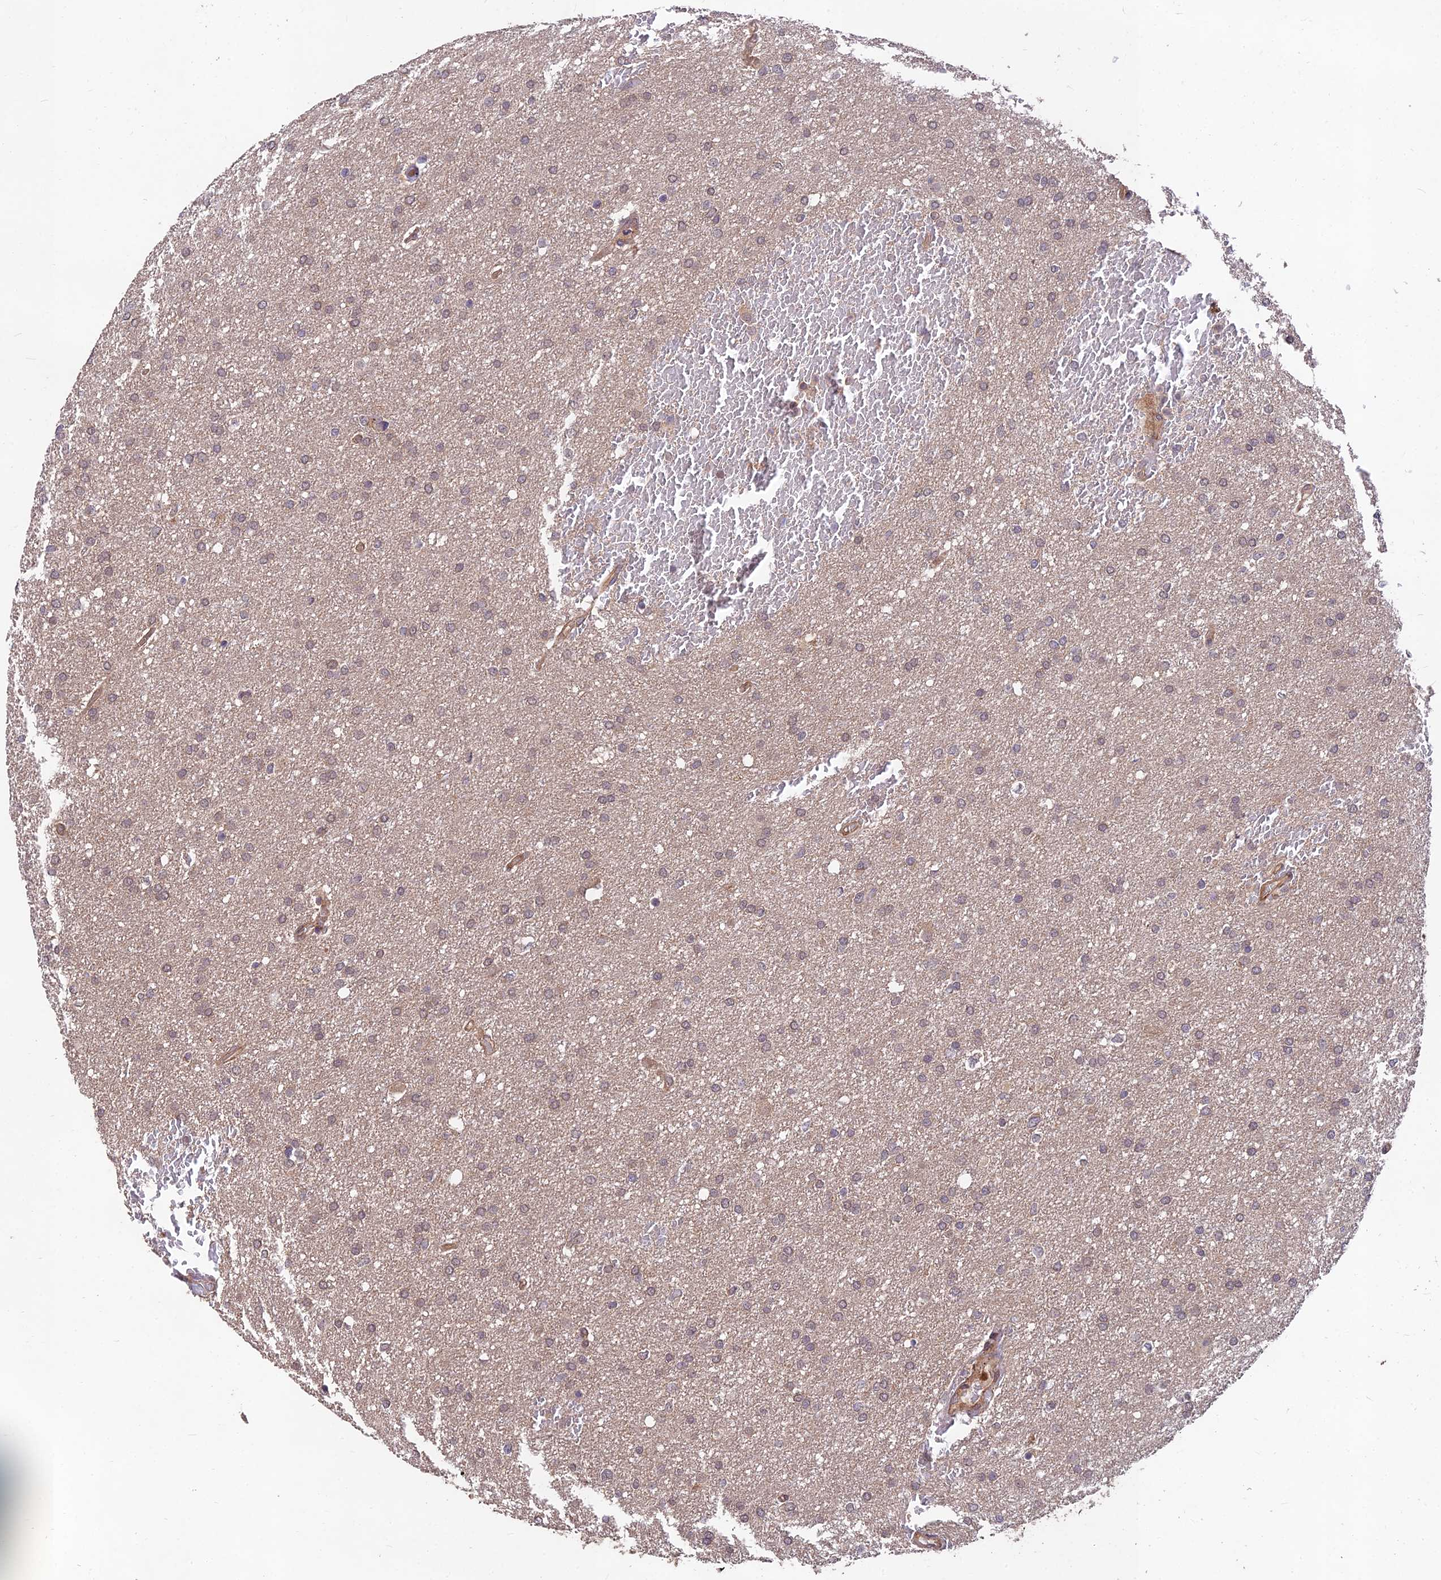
{"staining": {"intensity": "weak", "quantity": "25%-75%", "location": "cytoplasmic/membranous"}, "tissue": "glioma", "cell_type": "Tumor cells", "image_type": "cancer", "snomed": [{"axis": "morphology", "description": "Glioma, malignant, High grade"}, {"axis": "topography", "description": "Cerebral cortex"}], "caption": "Protein expression by immunohistochemistry demonstrates weak cytoplasmic/membranous positivity in approximately 25%-75% of tumor cells in glioma. The staining is performed using DAB (3,3'-diaminobenzidine) brown chromogen to label protein expression. The nuclei are counter-stained blue using hematoxylin.", "gene": "MKKS", "patient": {"sex": "female", "age": 36}}